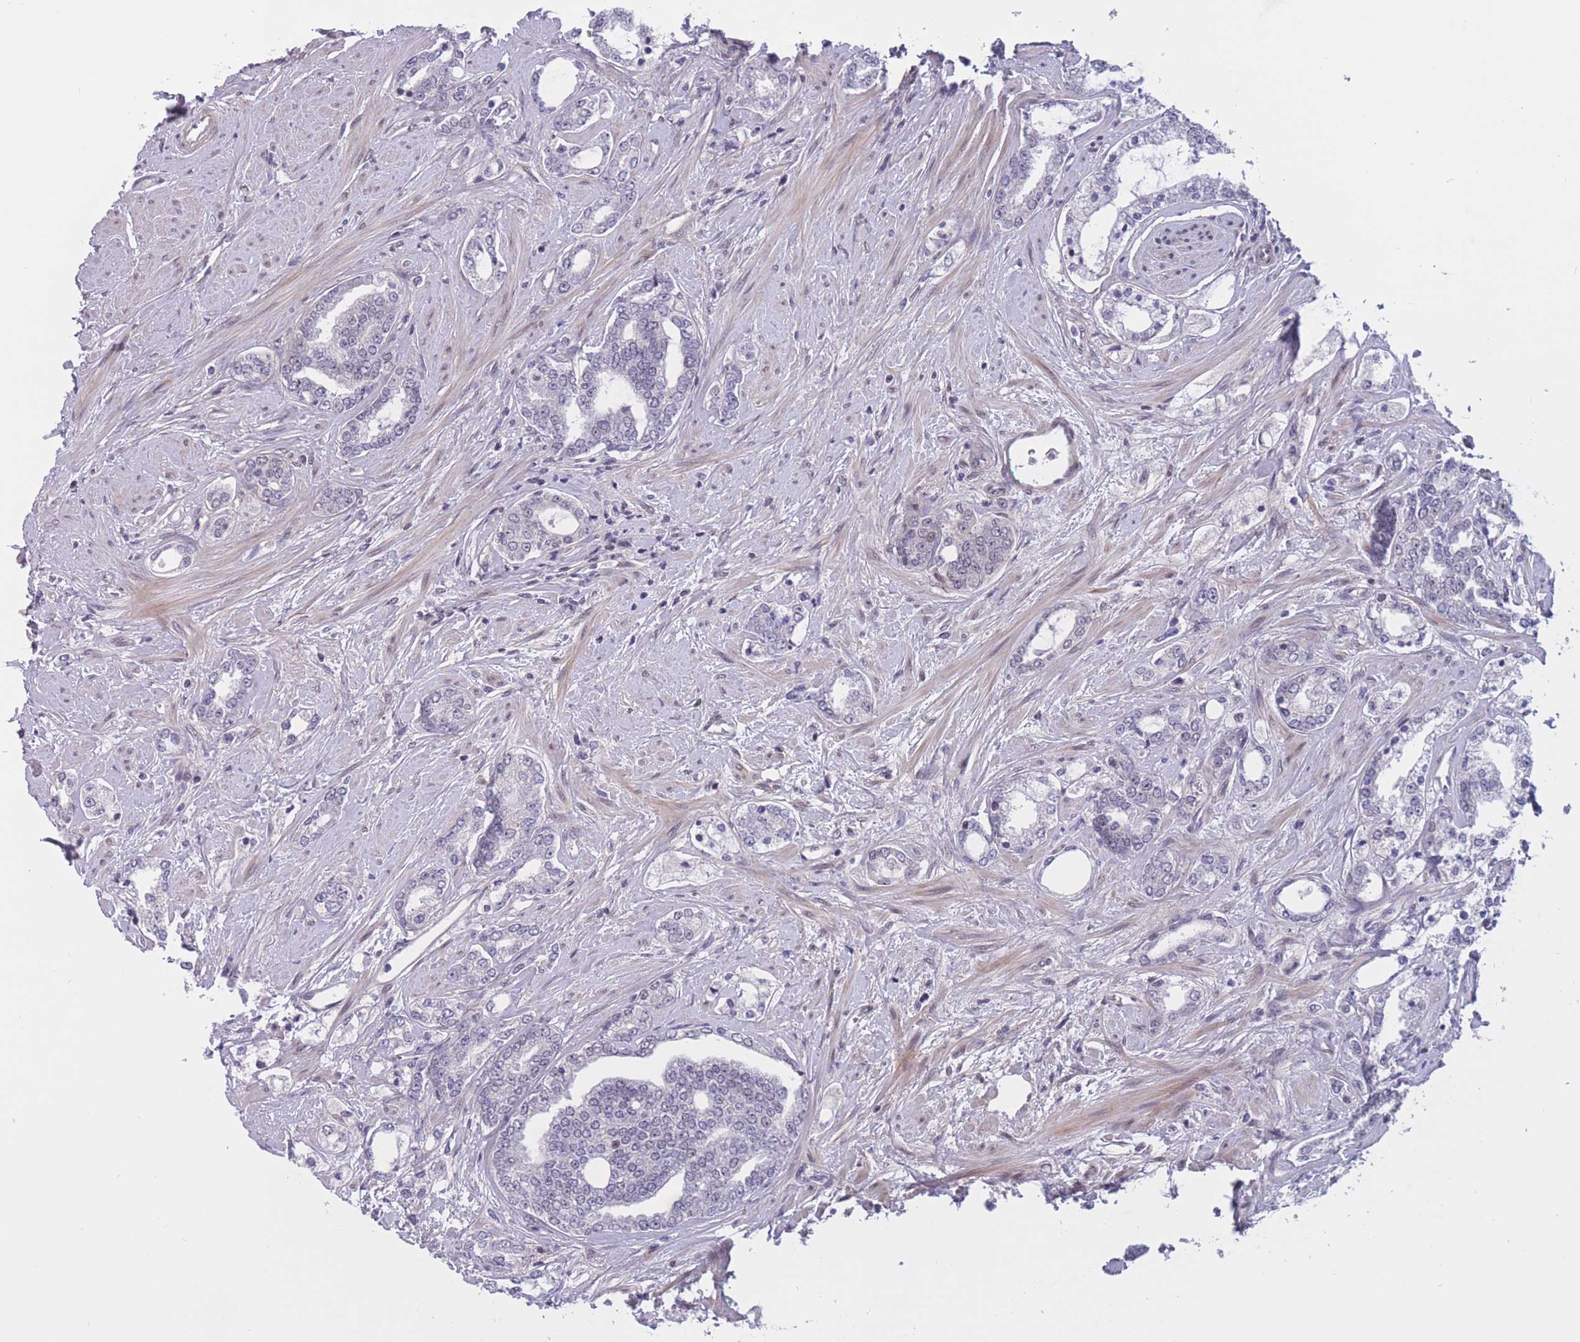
{"staining": {"intensity": "negative", "quantity": "none", "location": "none"}, "tissue": "prostate cancer", "cell_type": "Tumor cells", "image_type": "cancer", "snomed": [{"axis": "morphology", "description": "Adenocarcinoma, High grade"}, {"axis": "topography", "description": "Prostate"}], "caption": "Tumor cells show no significant protein positivity in prostate cancer (high-grade adenocarcinoma).", "gene": "BCL9L", "patient": {"sex": "male", "age": 64}}